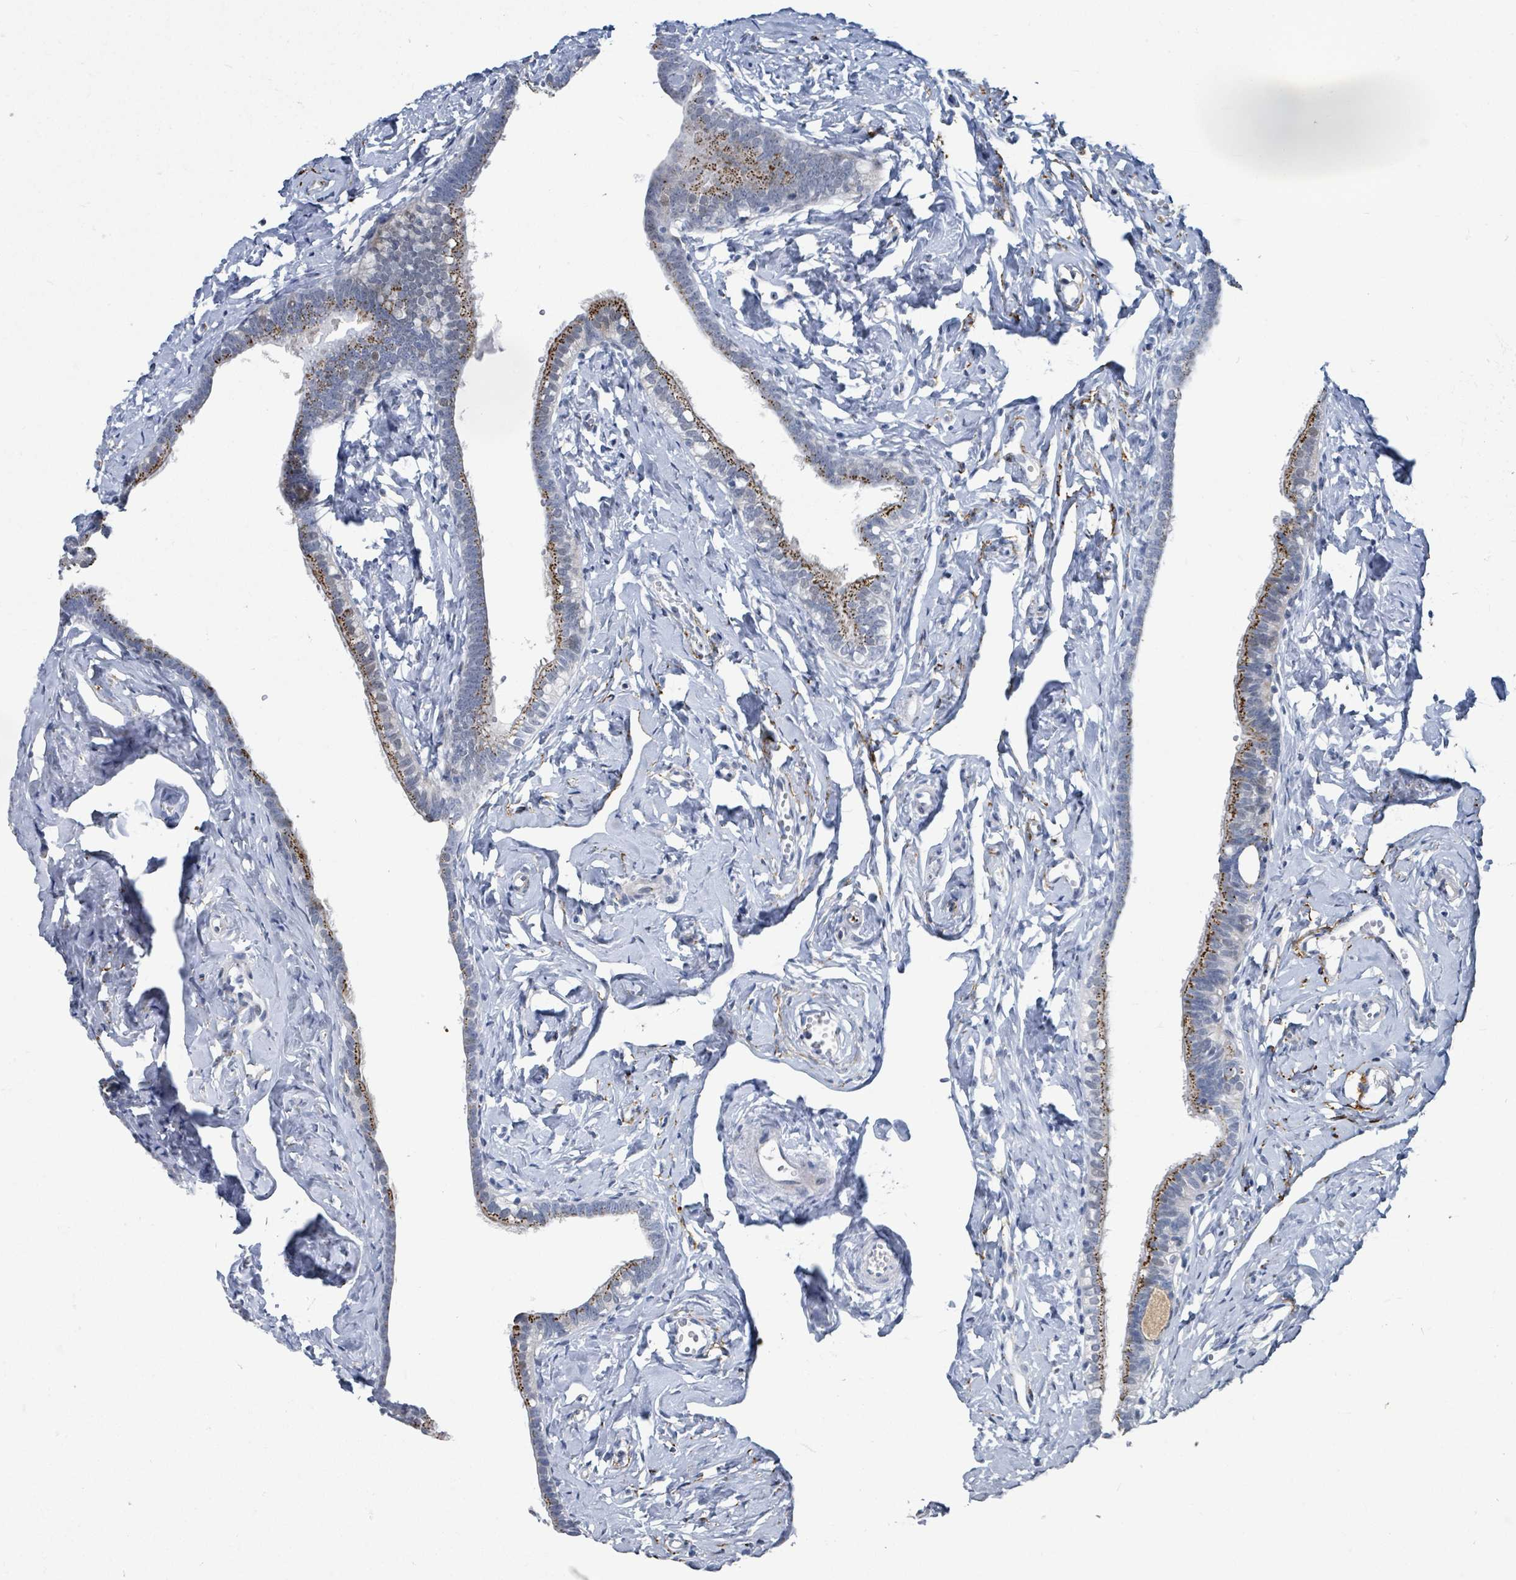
{"staining": {"intensity": "strong", "quantity": "25%-75%", "location": "cytoplasmic/membranous"}, "tissue": "fallopian tube", "cell_type": "Glandular cells", "image_type": "normal", "snomed": [{"axis": "morphology", "description": "Normal tissue, NOS"}, {"axis": "topography", "description": "Fallopian tube"}], "caption": "A high-resolution image shows immunohistochemistry (IHC) staining of normal fallopian tube, which shows strong cytoplasmic/membranous staining in about 25%-75% of glandular cells.", "gene": "DCAF5", "patient": {"sex": "female", "age": 66}}